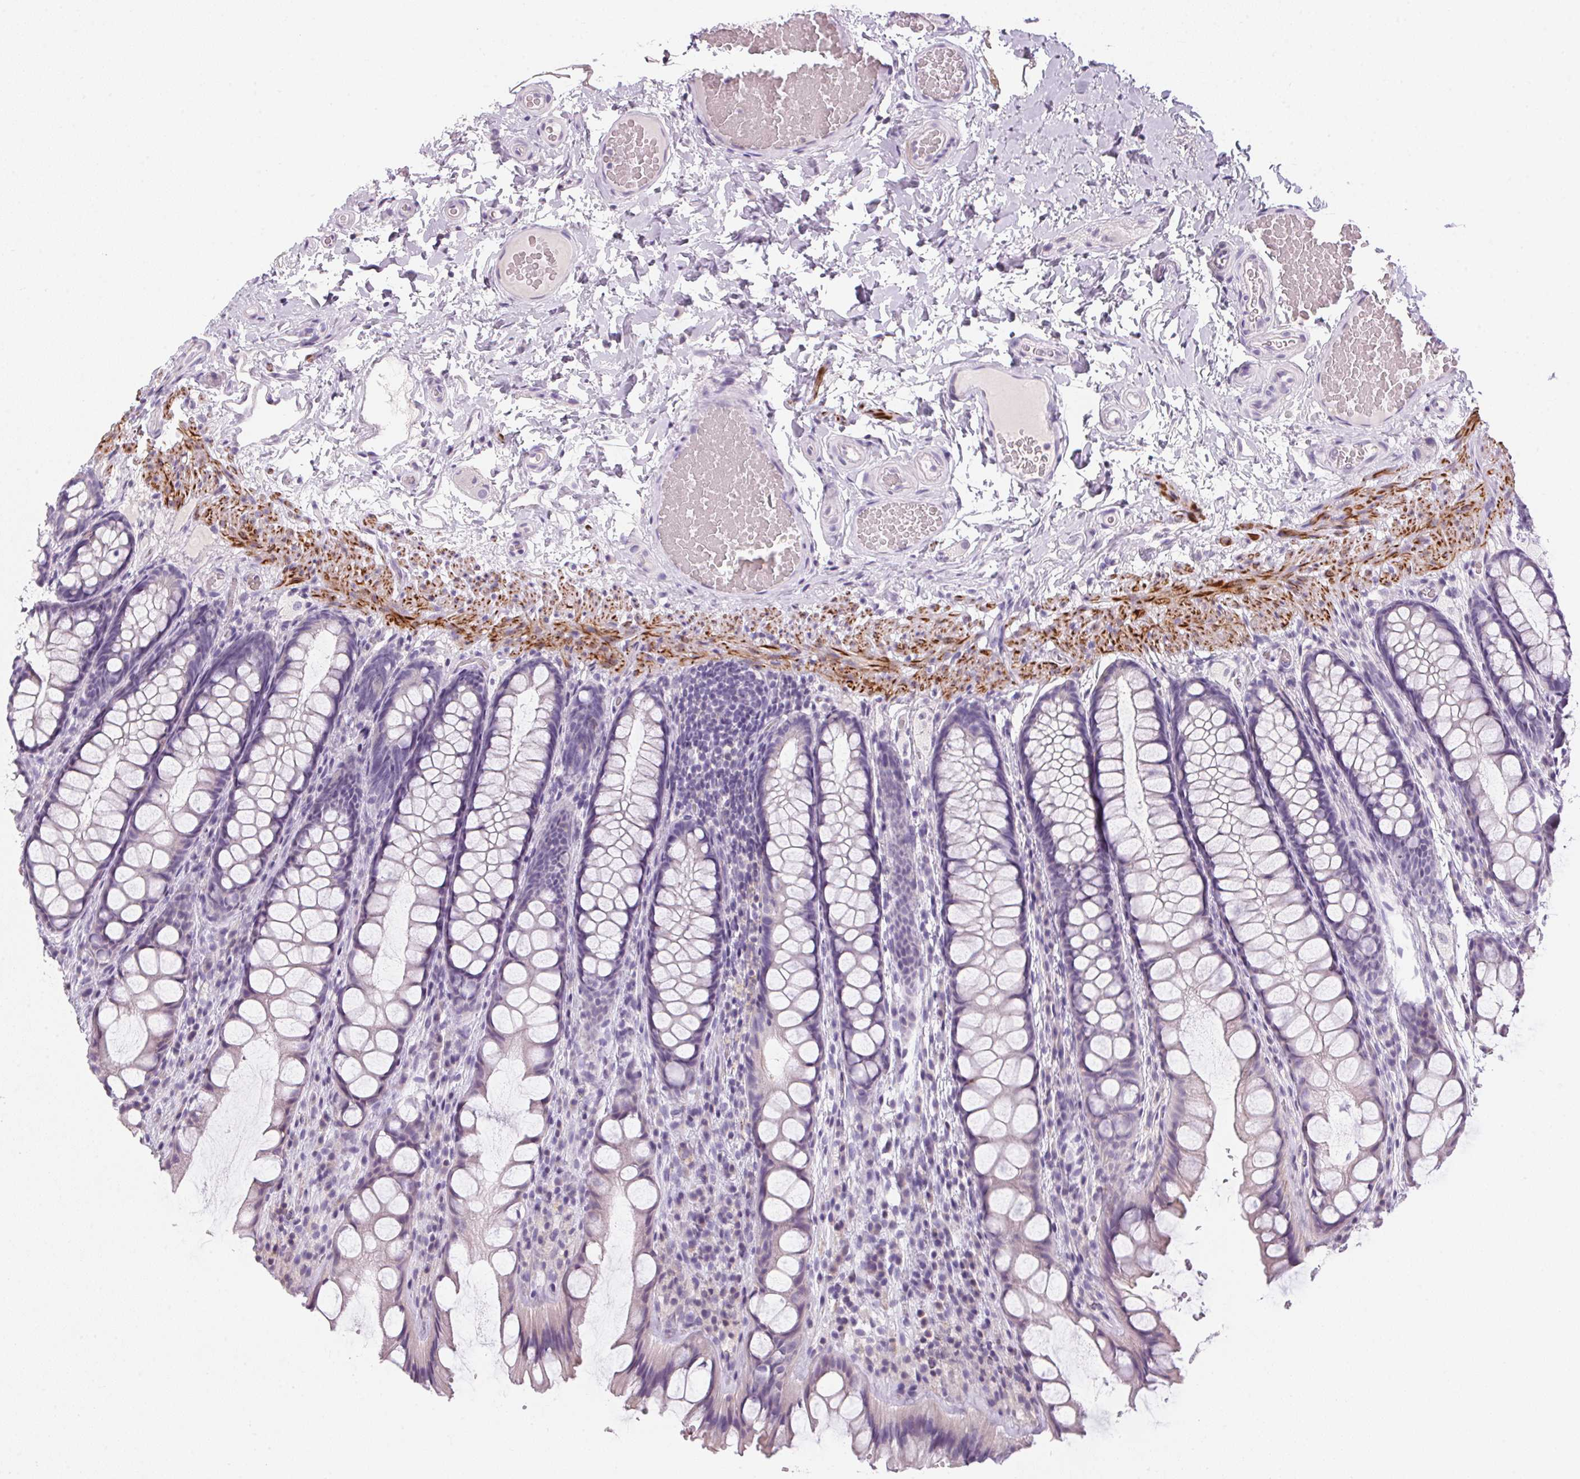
{"staining": {"intensity": "negative", "quantity": "none", "location": "none"}, "tissue": "colon", "cell_type": "Endothelial cells", "image_type": "normal", "snomed": [{"axis": "morphology", "description": "Normal tissue, NOS"}, {"axis": "topography", "description": "Colon"}], "caption": "Protein analysis of unremarkable colon shows no significant staining in endothelial cells.", "gene": "ECPAS", "patient": {"sex": "male", "age": 47}}